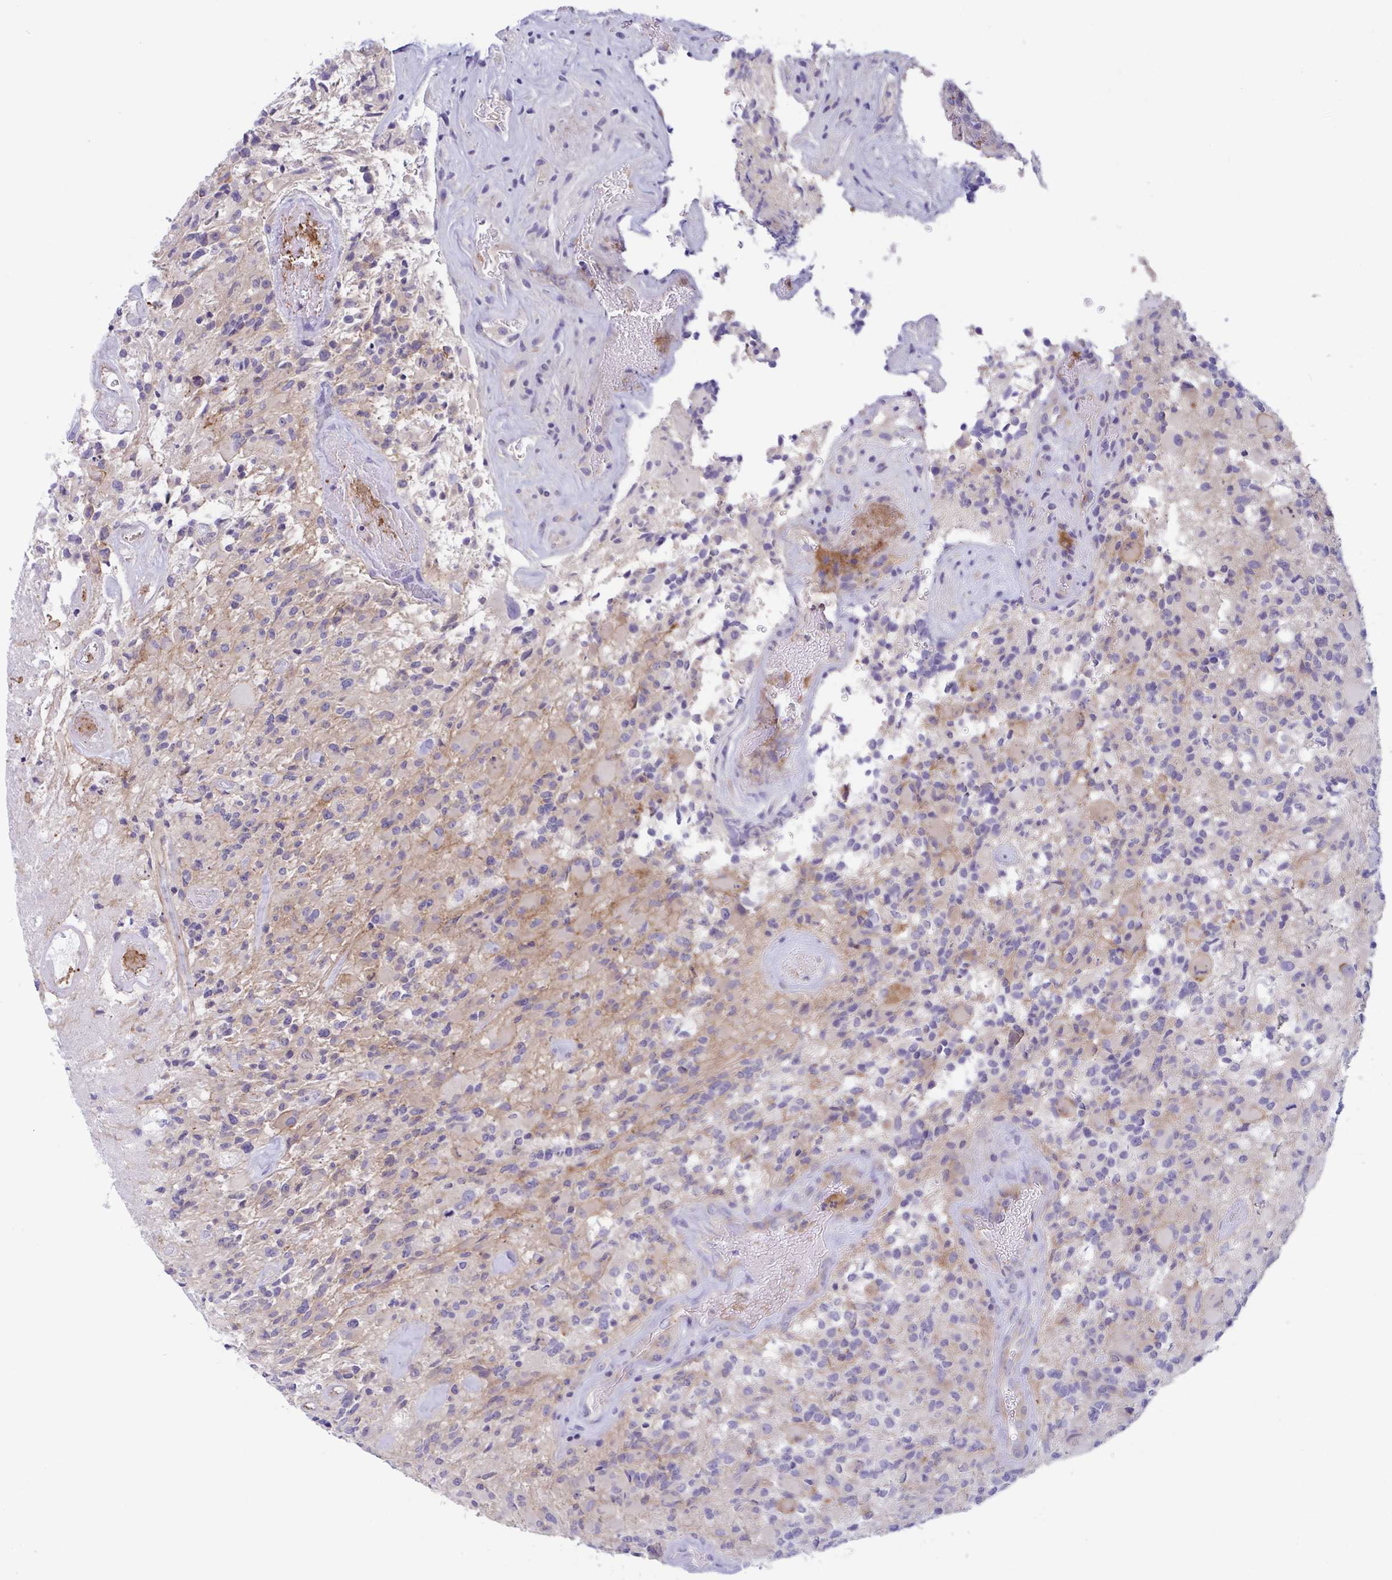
{"staining": {"intensity": "negative", "quantity": "none", "location": "none"}, "tissue": "glioma", "cell_type": "Tumor cells", "image_type": "cancer", "snomed": [{"axis": "morphology", "description": "Glioma, malignant, High grade"}, {"axis": "topography", "description": "Brain"}], "caption": "Protein analysis of glioma shows no significant positivity in tumor cells.", "gene": "OXLD1", "patient": {"sex": "female", "age": 65}}